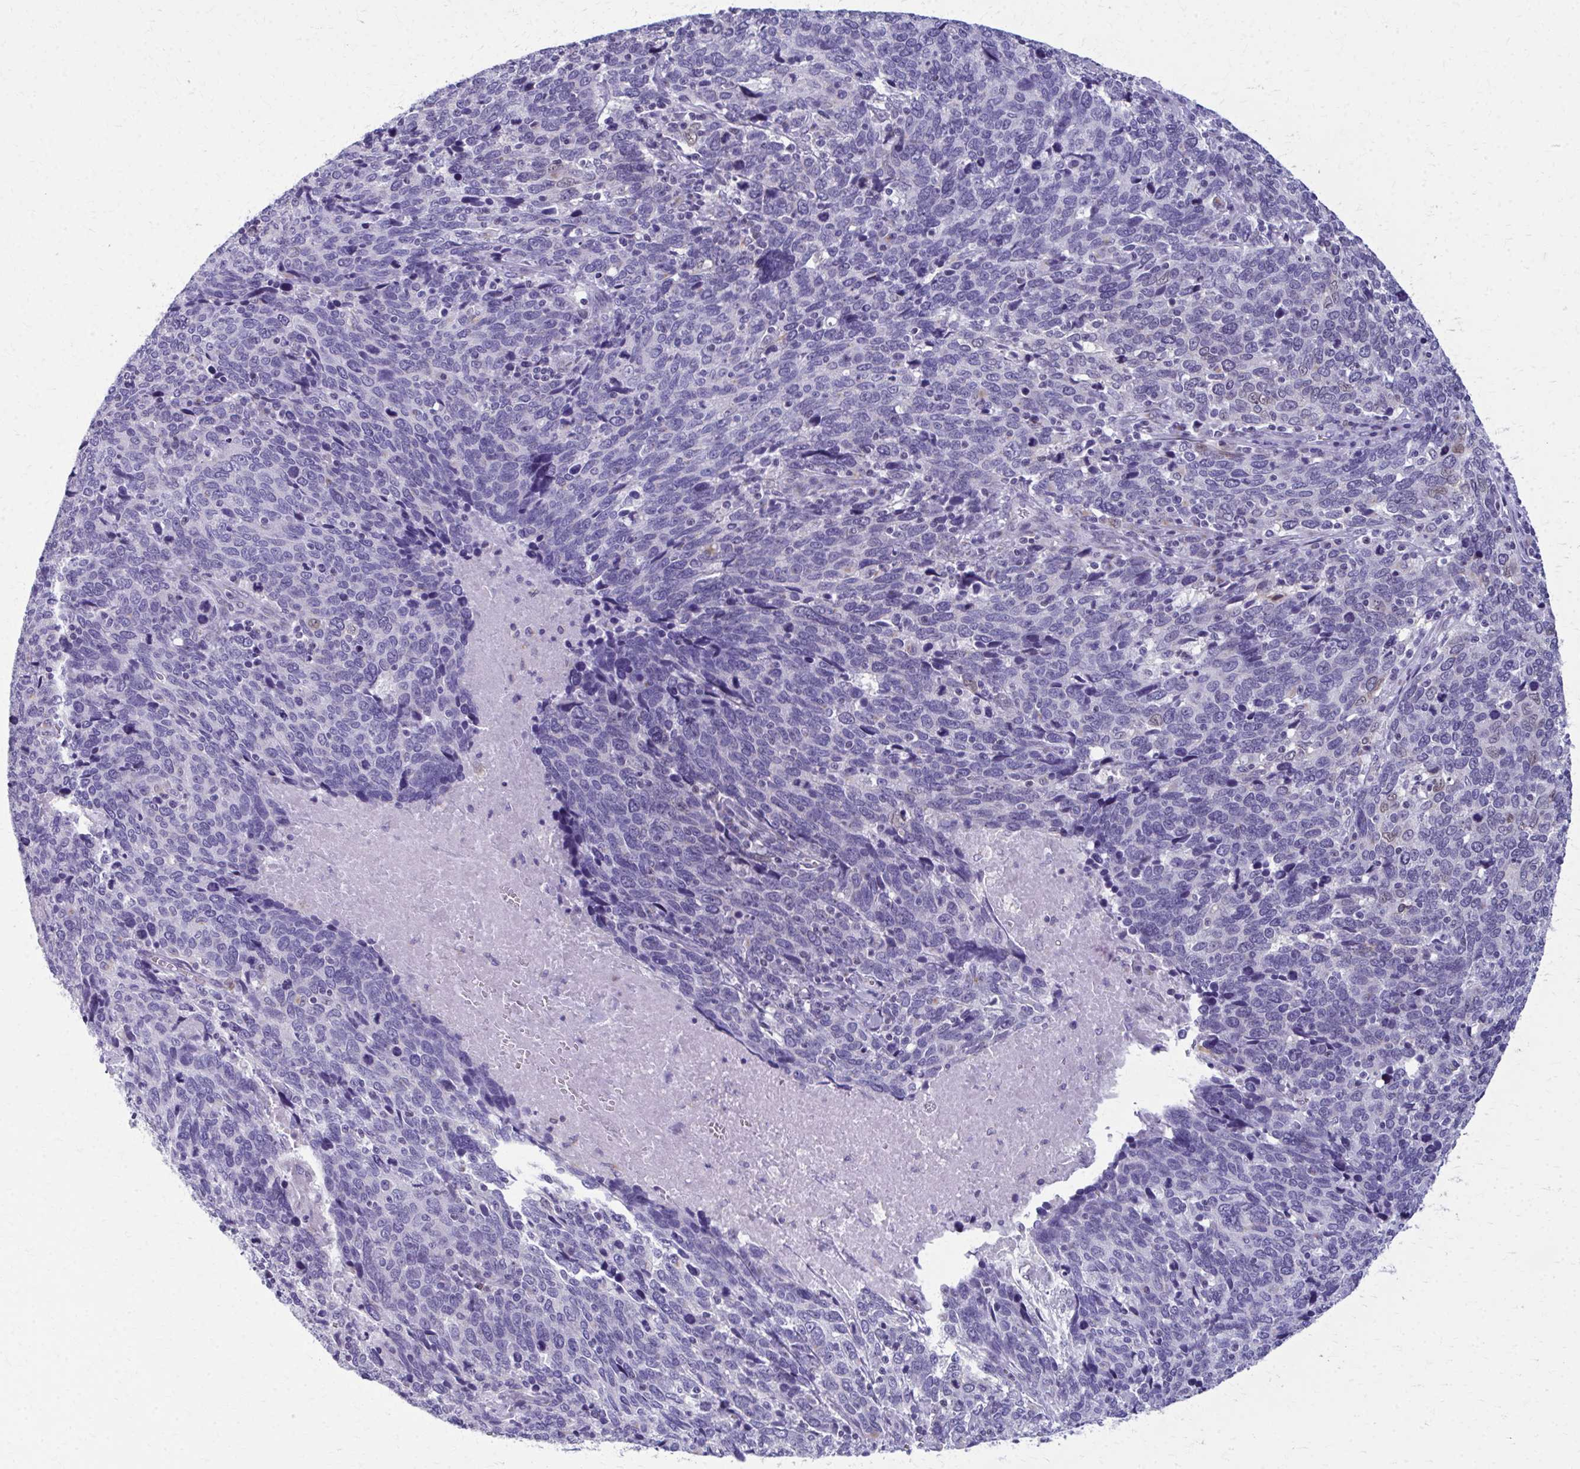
{"staining": {"intensity": "negative", "quantity": "none", "location": "none"}, "tissue": "cervical cancer", "cell_type": "Tumor cells", "image_type": "cancer", "snomed": [{"axis": "morphology", "description": "Squamous cell carcinoma, NOS"}, {"axis": "topography", "description": "Cervix"}], "caption": "DAB (3,3'-diaminobenzidine) immunohistochemical staining of cervical squamous cell carcinoma displays no significant positivity in tumor cells.", "gene": "SCLY", "patient": {"sex": "female", "age": 41}}